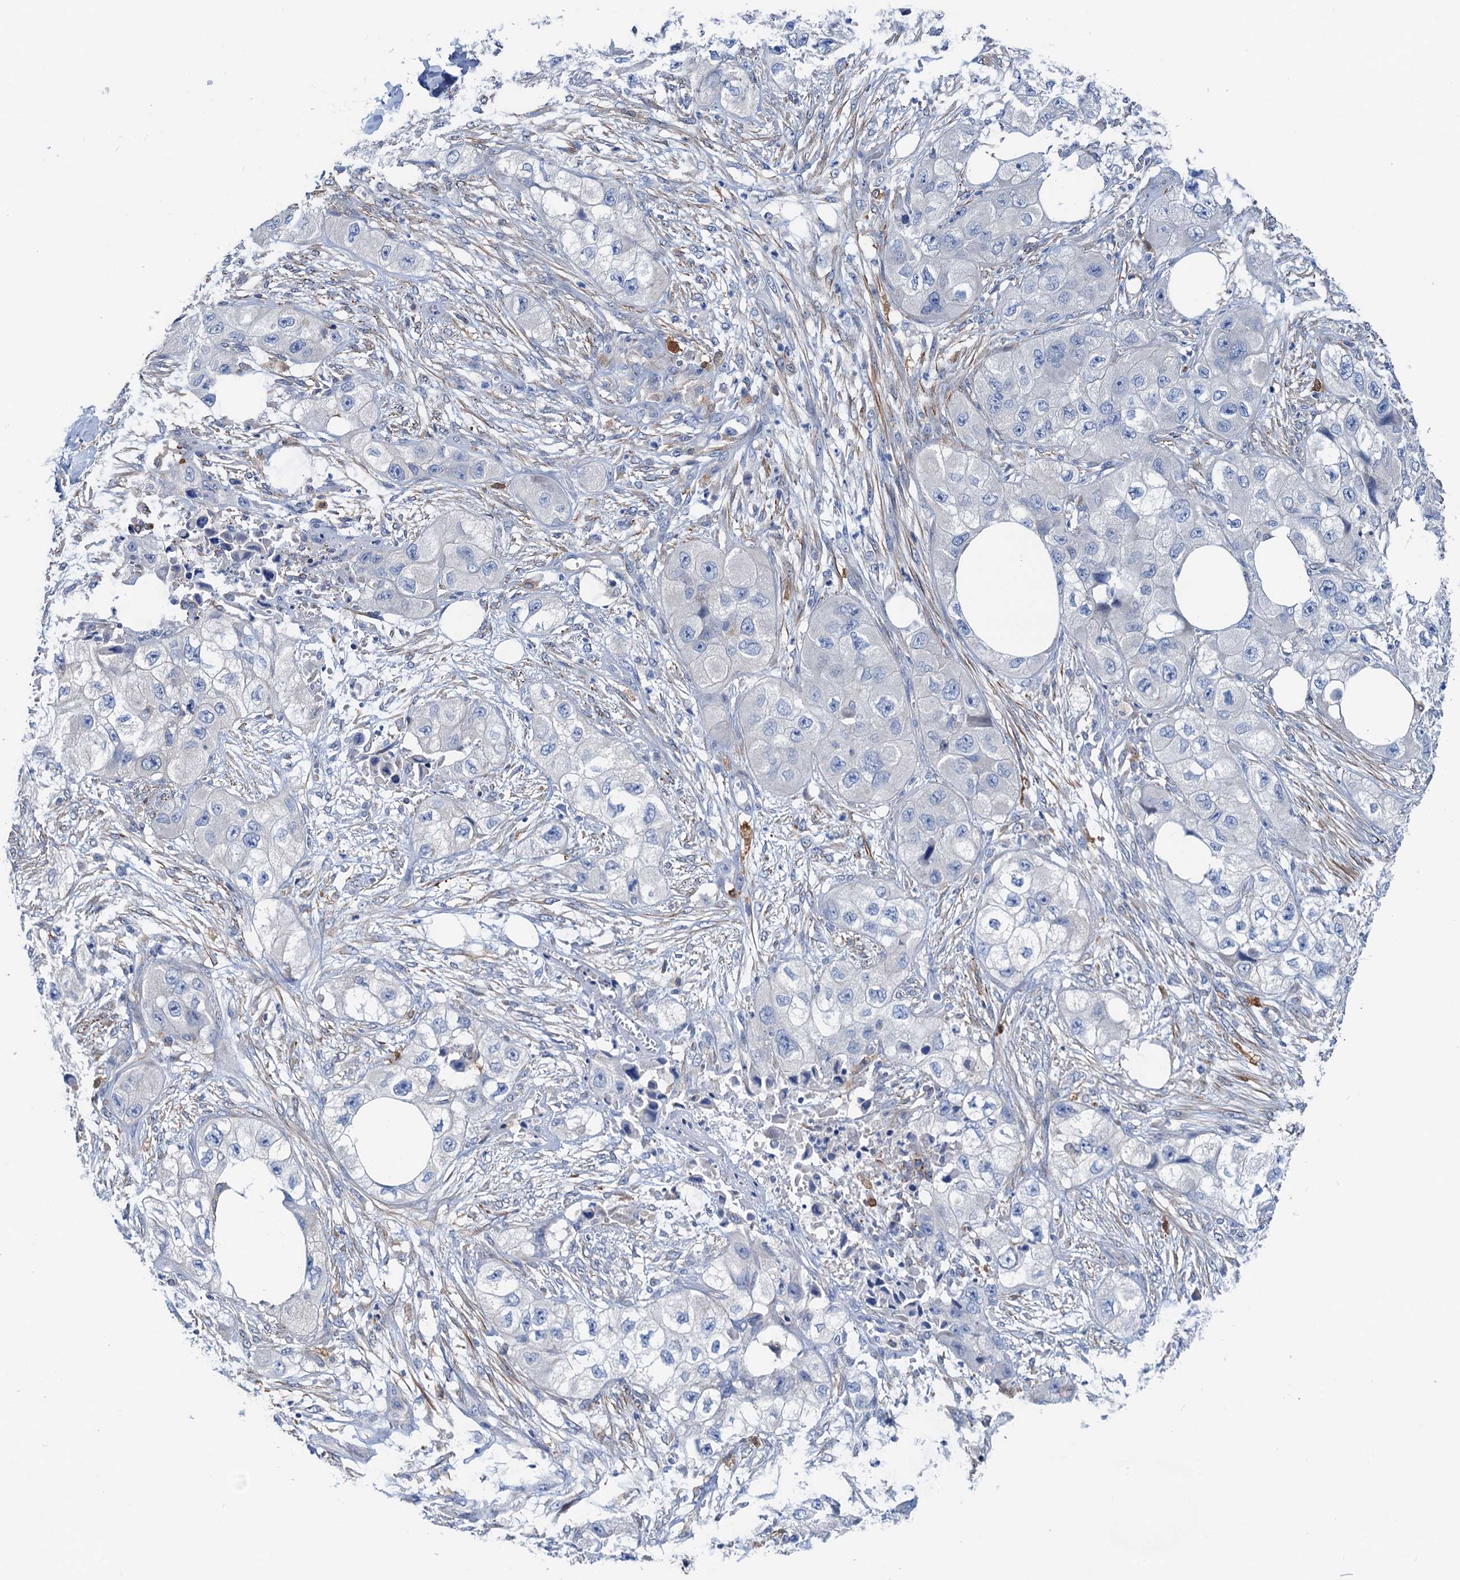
{"staining": {"intensity": "negative", "quantity": "none", "location": "none"}, "tissue": "skin cancer", "cell_type": "Tumor cells", "image_type": "cancer", "snomed": [{"axis": "morphology", "description": "Squamous cell carcinoma, NOS"}, {"axis": "topography", "description": "Skin"}, {"axis": "topography", "description": "Subcutis"}], "caption": "Immunohistochemistry of skin cancer (squamous cell carcinoma) exhibits no positivity in tumor cells.", "gene": "CSTPP1", "patient": {"sex": "male", "age": 73}}